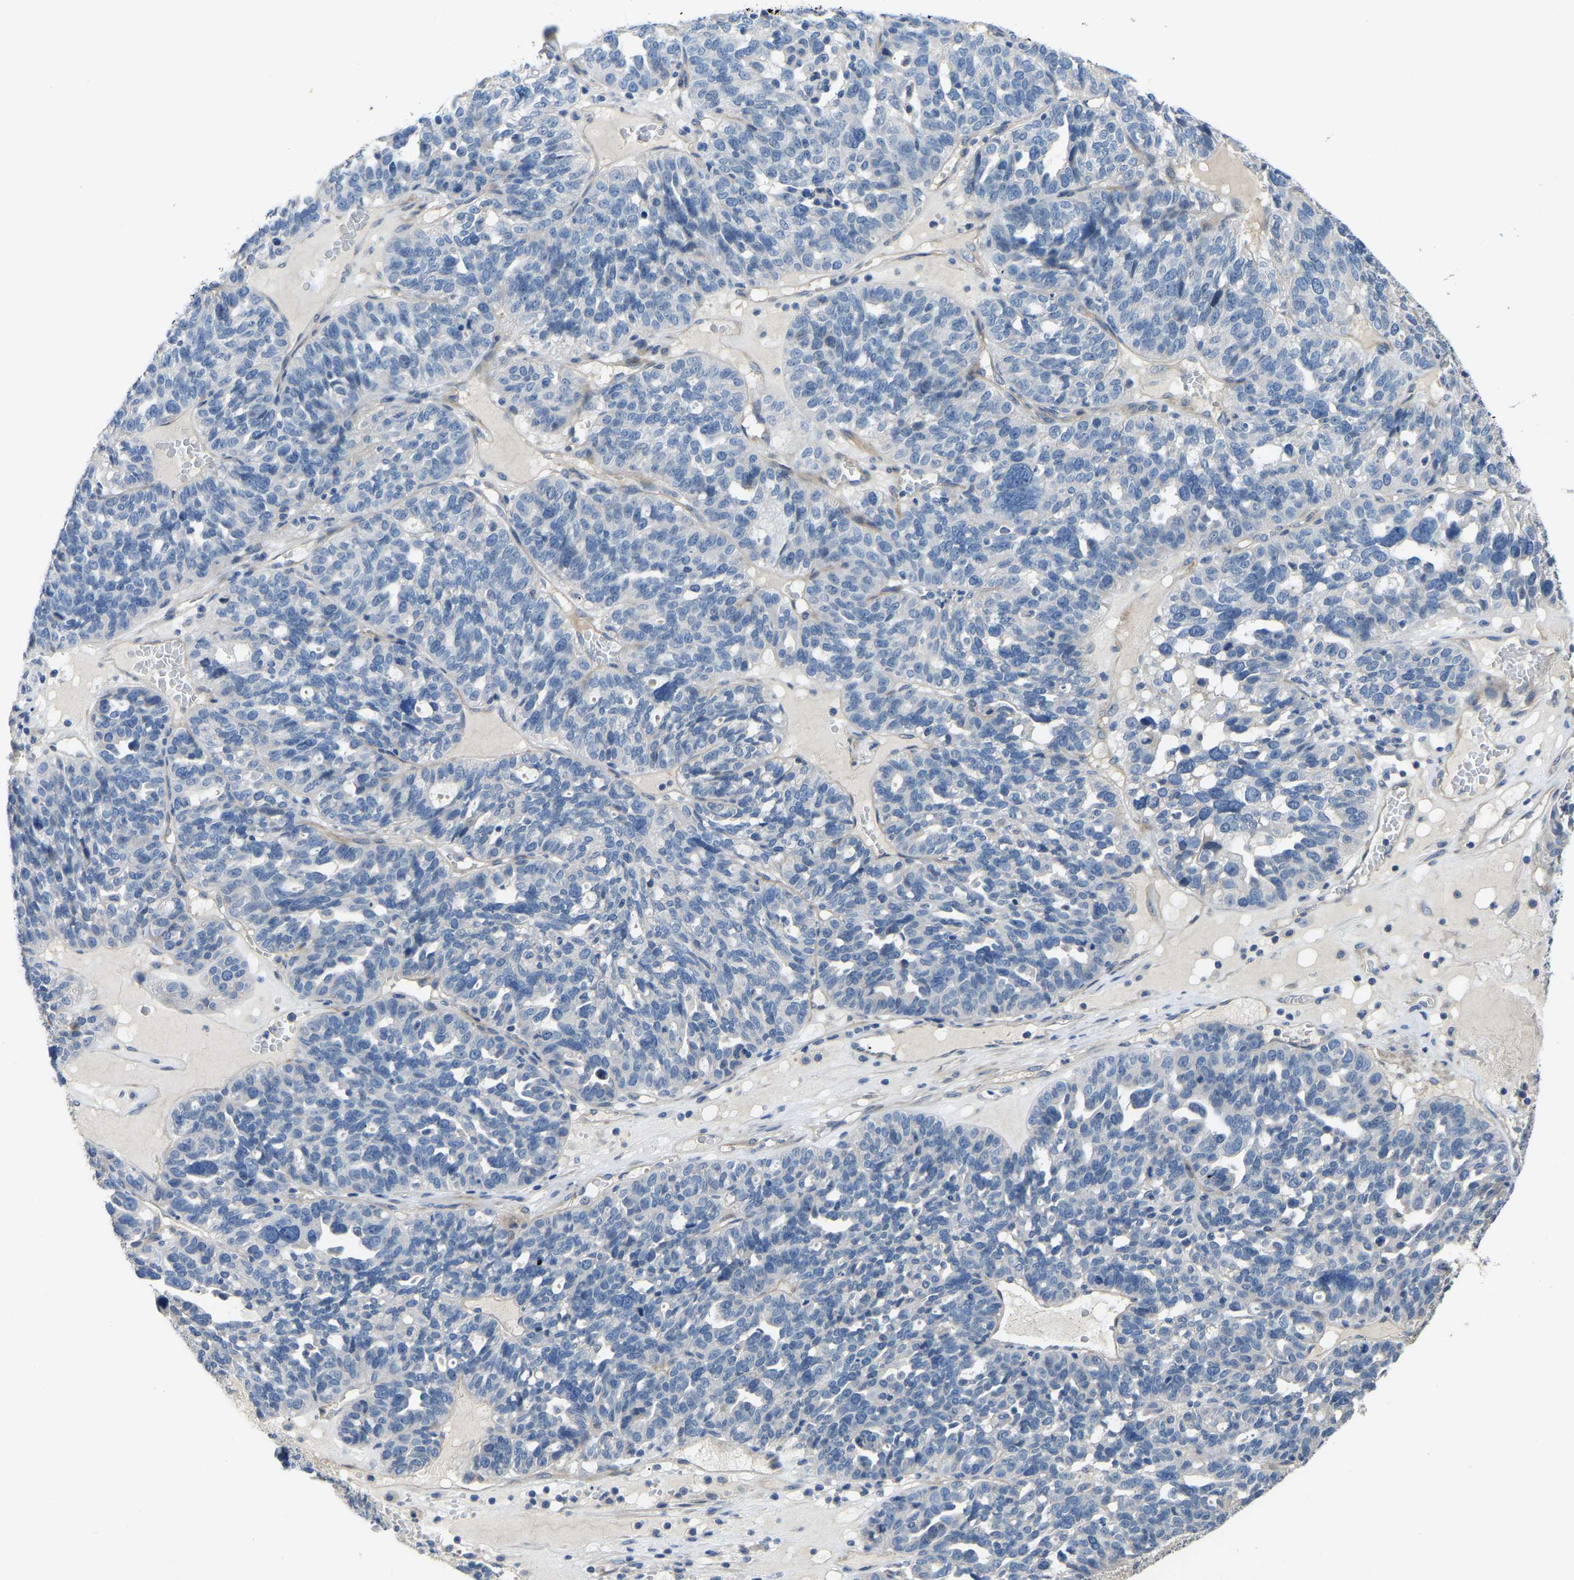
{"staining": {"intensity": "negative", "quantity": "none", "location": "none"}, "tissue": "ovarian cancer", "cell_type": "Tumor cells", "image_type": "cancer", "snomed": [{"axis": "morphology", "description": "Cystadenocarcinoma, serous, NOS"}, {"axis": "topography", "description": "Ovary"}], "caption": "Ovarian serous cystadenocarcinoma was stained to show a protein in brown. There is no significant staining in tumor cells.", "gene": "HIGD2B", "patient": {"sex": "female", "age": 59}}